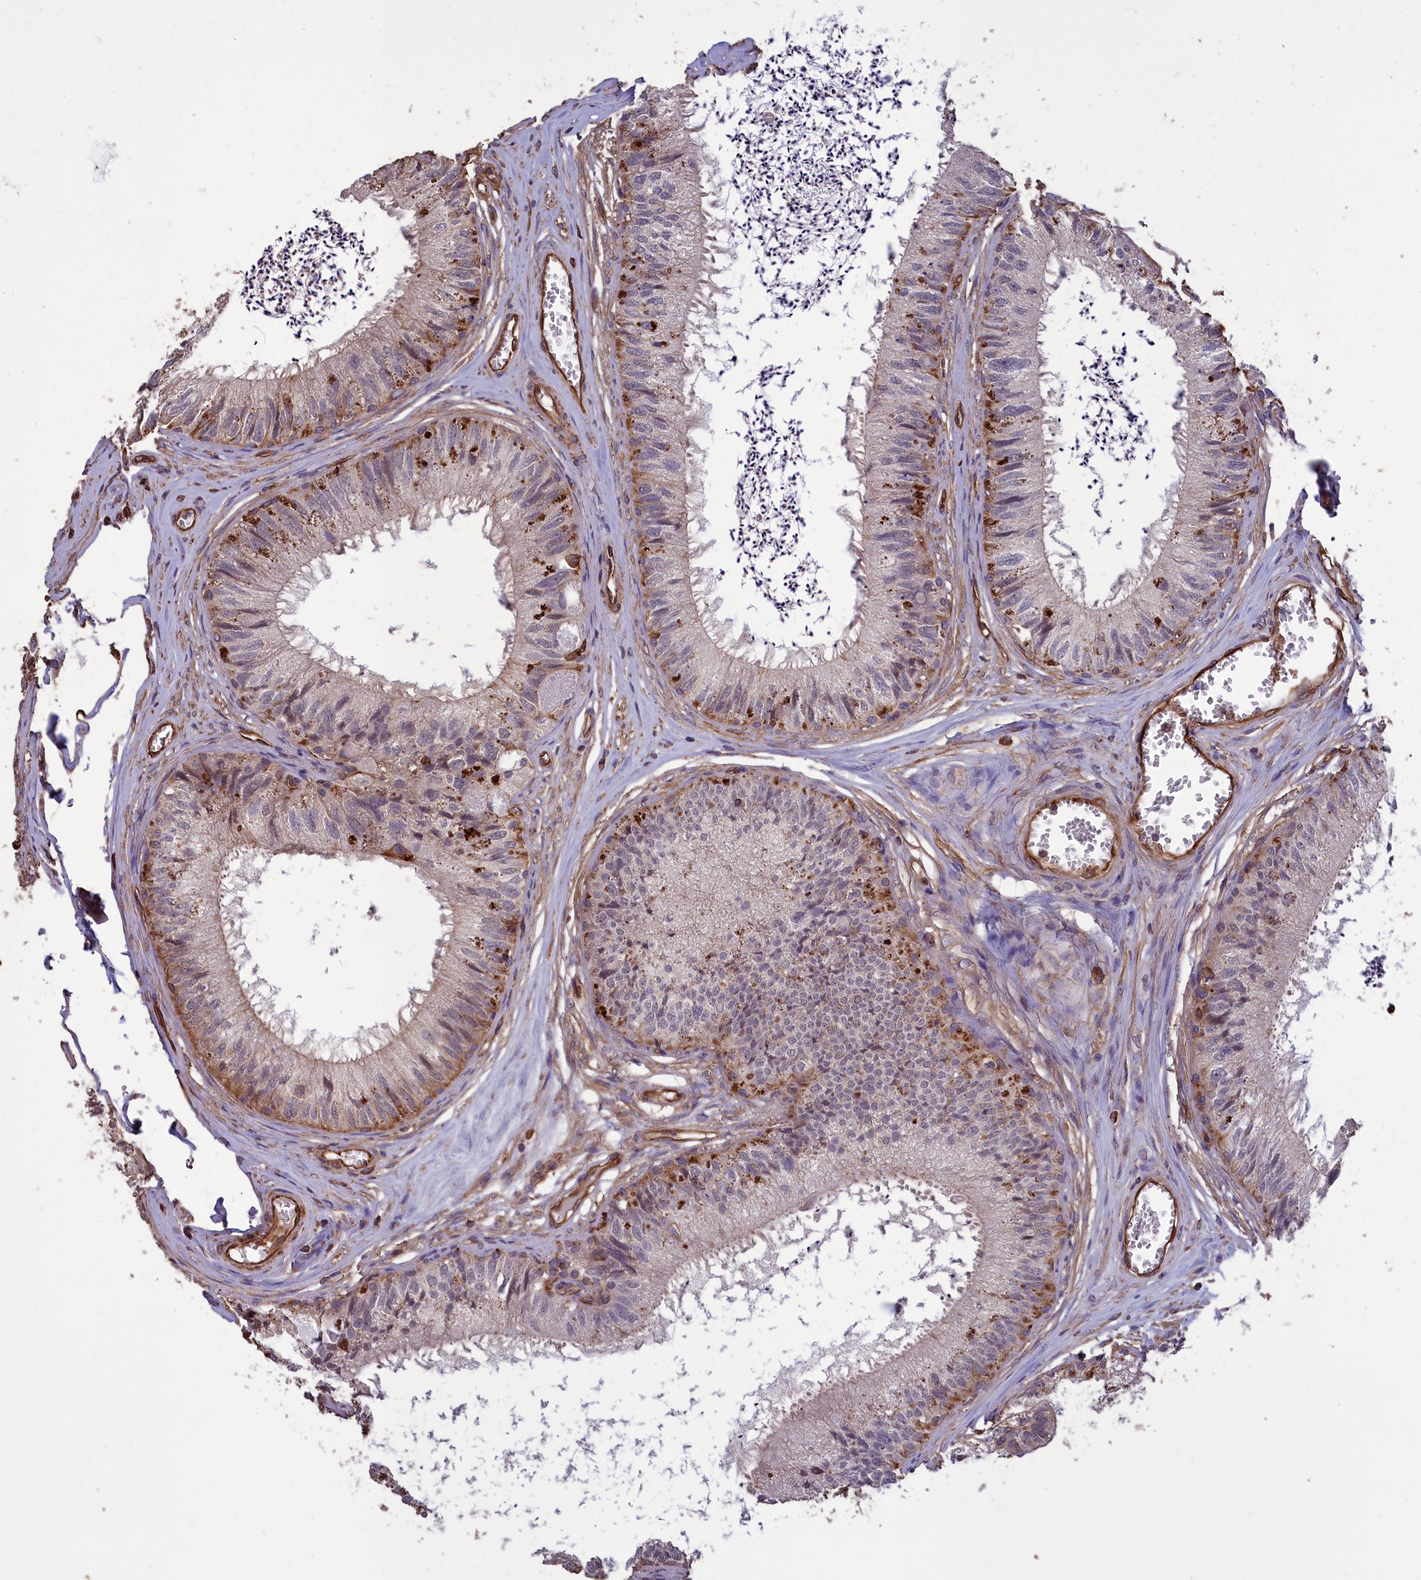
{"staining": {"intensity": "moderate", "quantity": "<25%", "location": "cytoplasmic/membranous"}, "tissue": "epididymis", "cell_type": "Glandular cells", "image_type": "normal", "snomed": [{"axis": "morphology", "description": "Normal tissue, NOS"}, {"axis": "topography", "description": "Epididymis"}], "caption": "This image reveals IHC staining of normal epididymis, with low moderate cytoplasmic/membranous positivity in approximately <25% of glandular cells.", "gene": "DAPK3", "patient": {"sex": "male", "age": 79}}